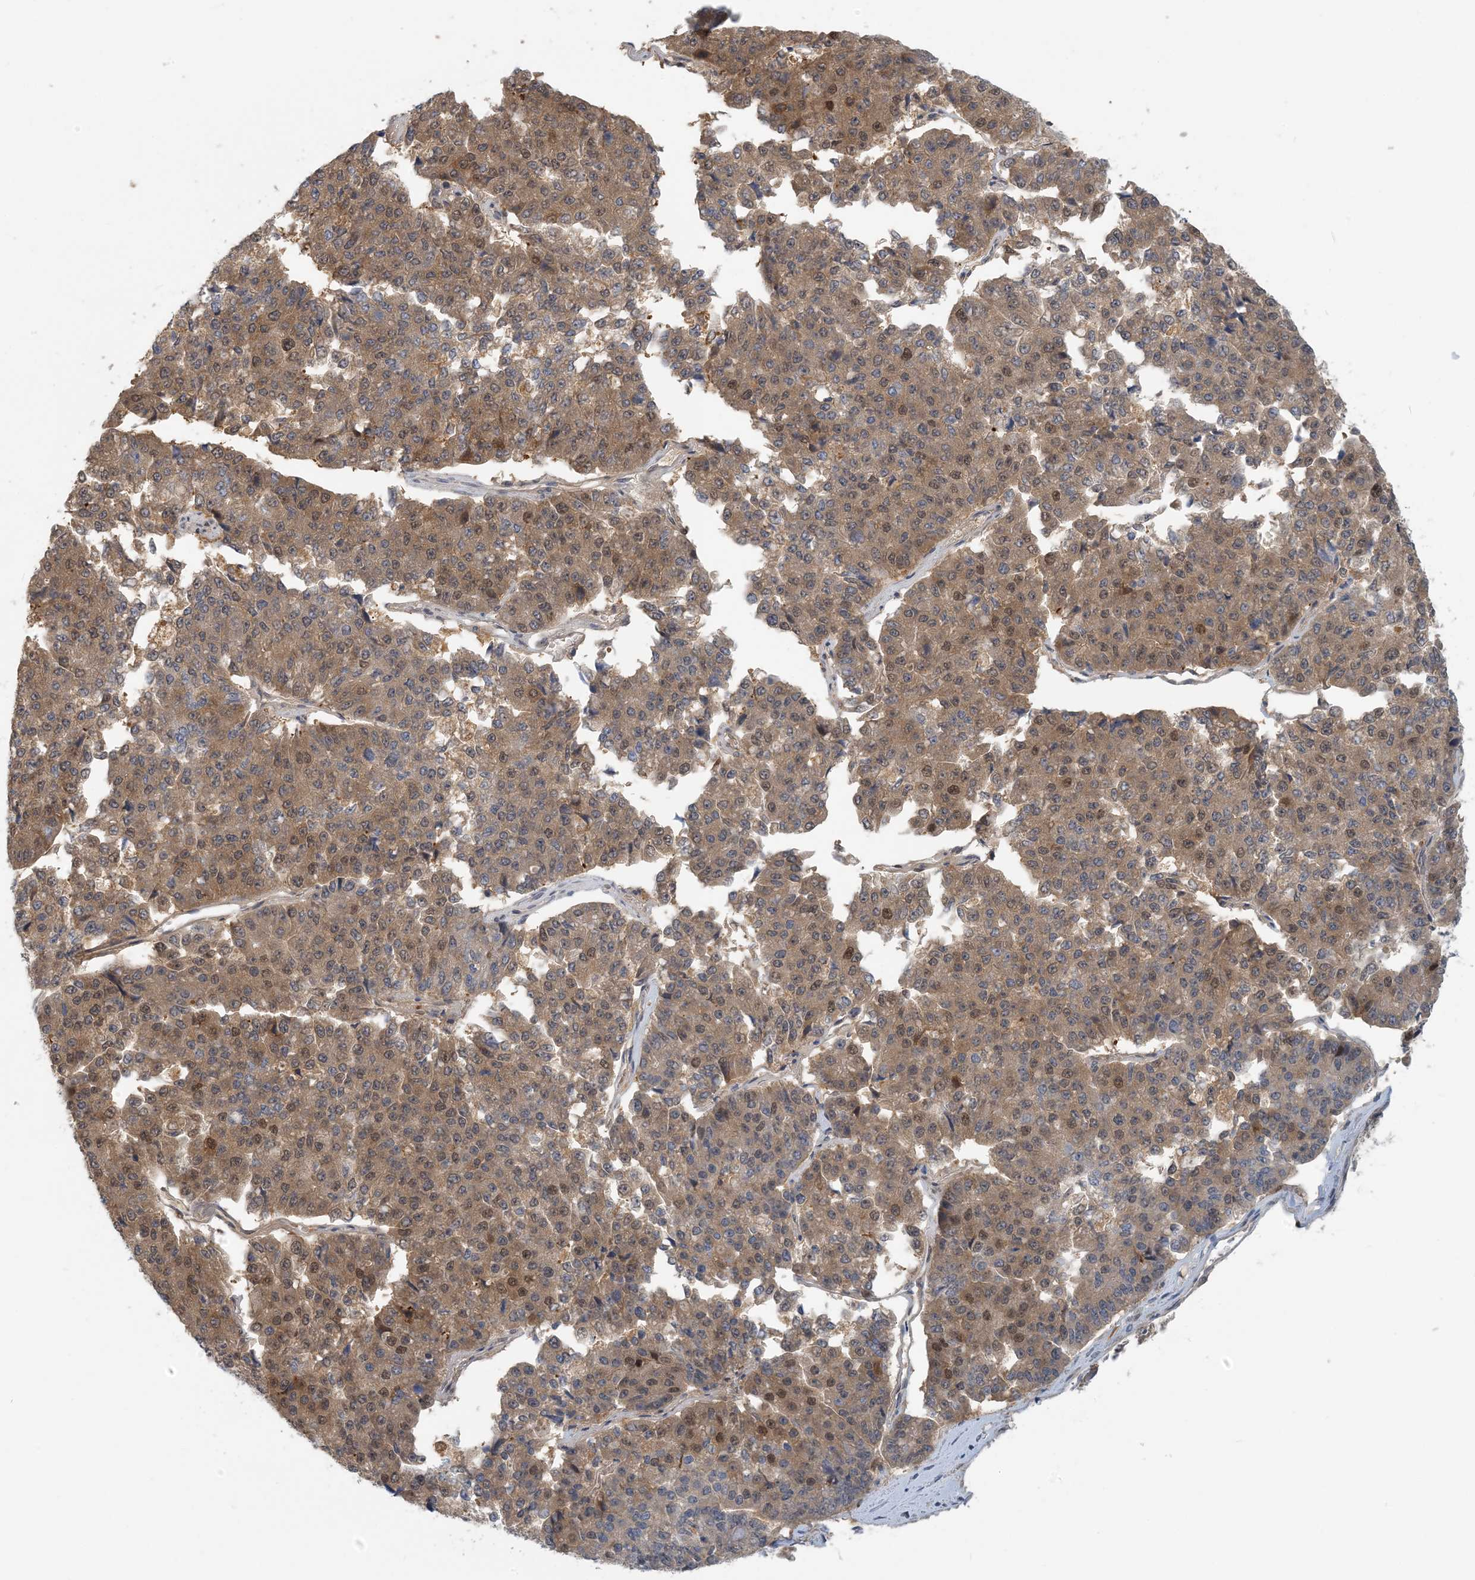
{"staining": {"intensity": "moderate", "quantity": ">75%", "location": "cytoplasmic/membranous,nuclear"}, "tissue": "pancreatic cancer", "cell_type": "Tumor cells", "image_type": "cancer", "snomed": [{"axis": "morphology", "description": "Adenocarcinoma, NOS"}, {"axis": "topography", "description": "Pancreas"}], "caption": "Pancreatic adenocarcinoma stained with a protein marker exhibits moderate staining in tumor cells.", "gene": "ZC3H12A", "patient": {"sex": "male", "age": 50}}